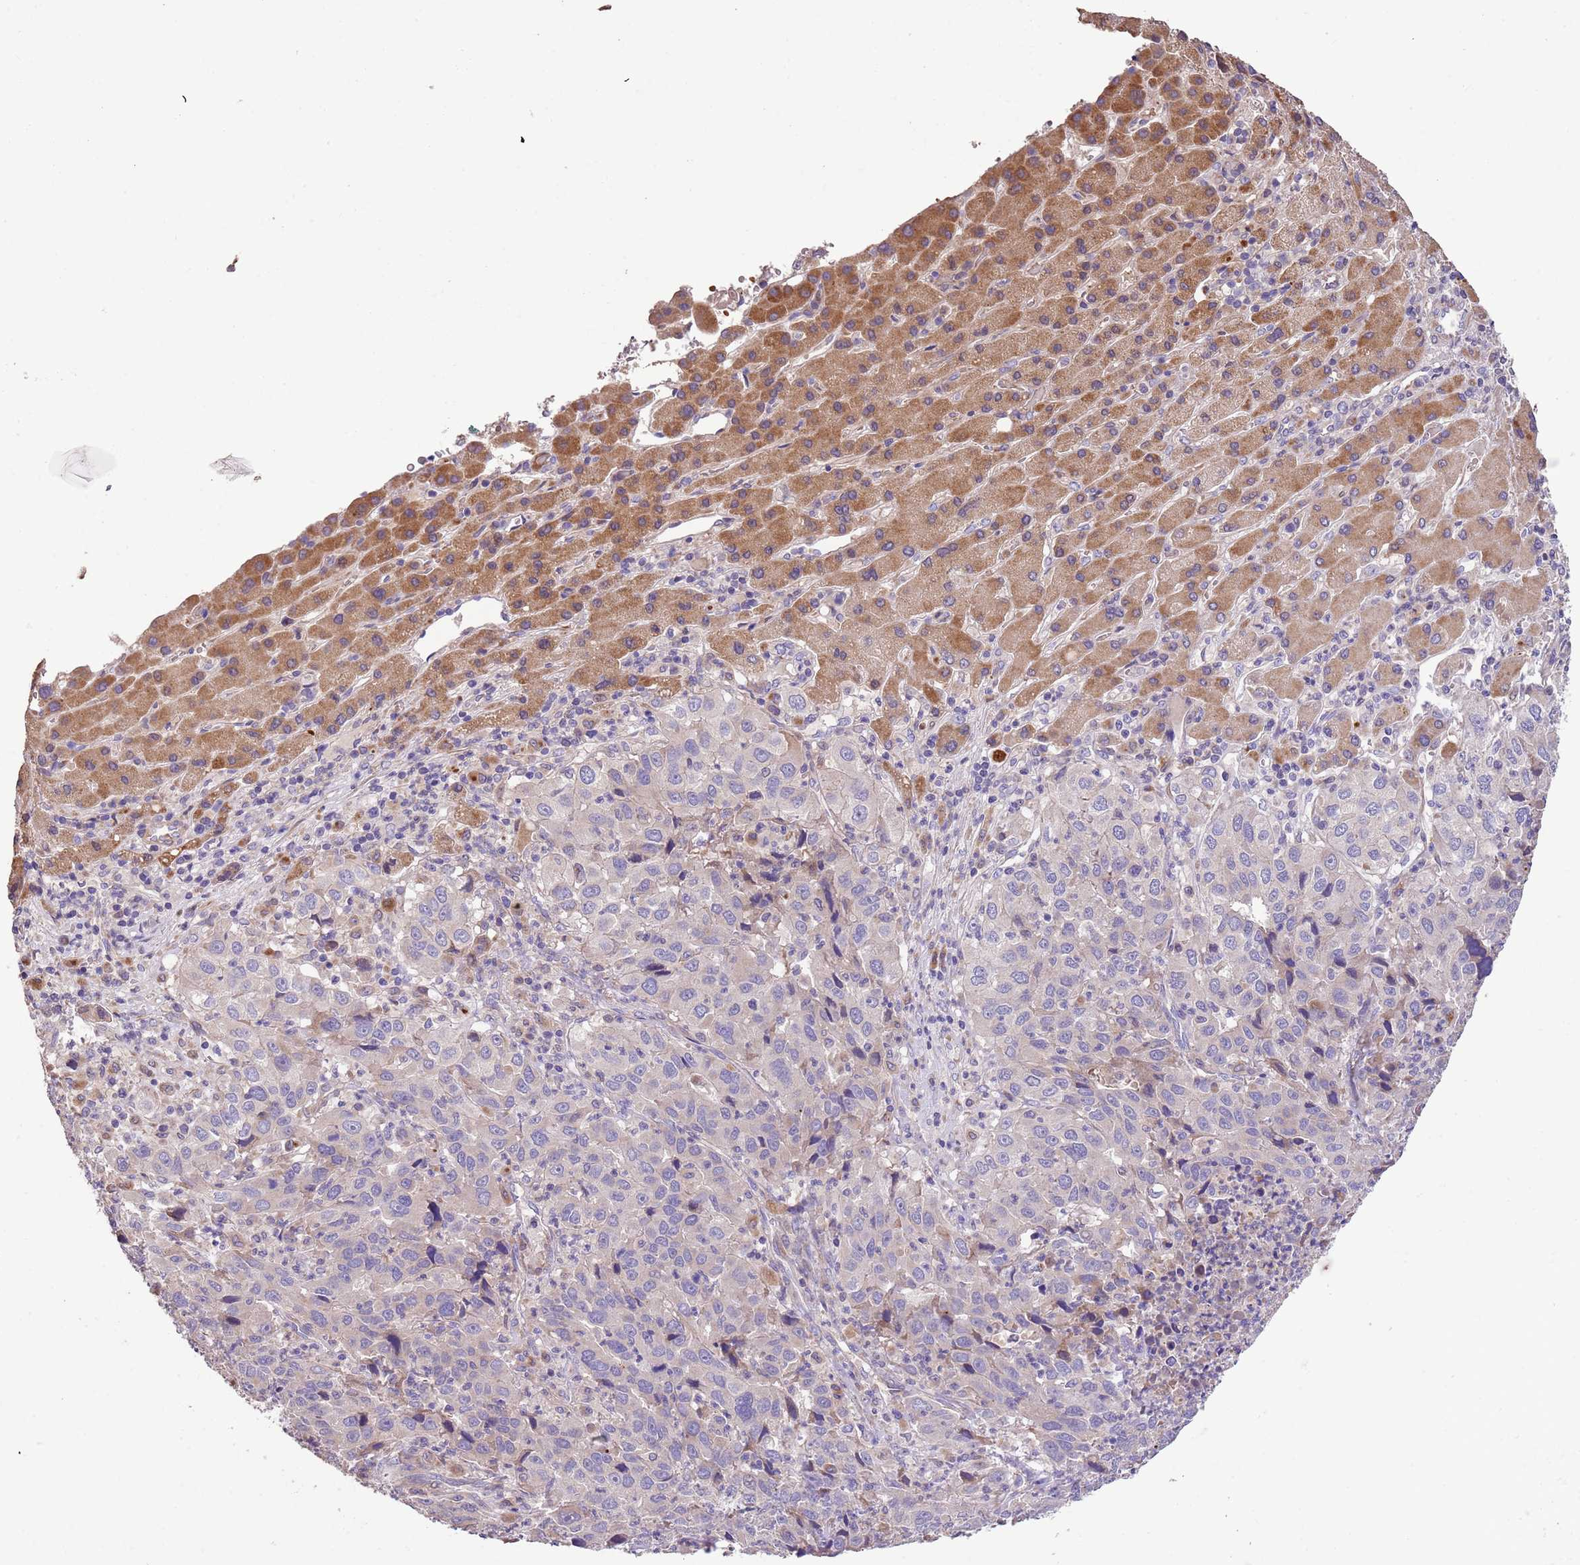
{"staining": {"intensity": "negative", "quantity": "none", "location": "none"}, "tissue": "liver cancer", "cell_type": "Tumor cells", "image_type": "cancer", "snomed": [{"axis": "morphology", "description": "Carcinoma, Hepatocellular, NOS"}, {"axis": "topography", "description": "Liver"}], "caption": "Immunohistochemistry (IHC) image of neoplastic tissue: liver cancer (hepatocellular carcinoma) stained with DAB shows no significant protein positivity in tumor cells.", "gene": "PIGA", "patient": {"sex": "male", "age": 63}}